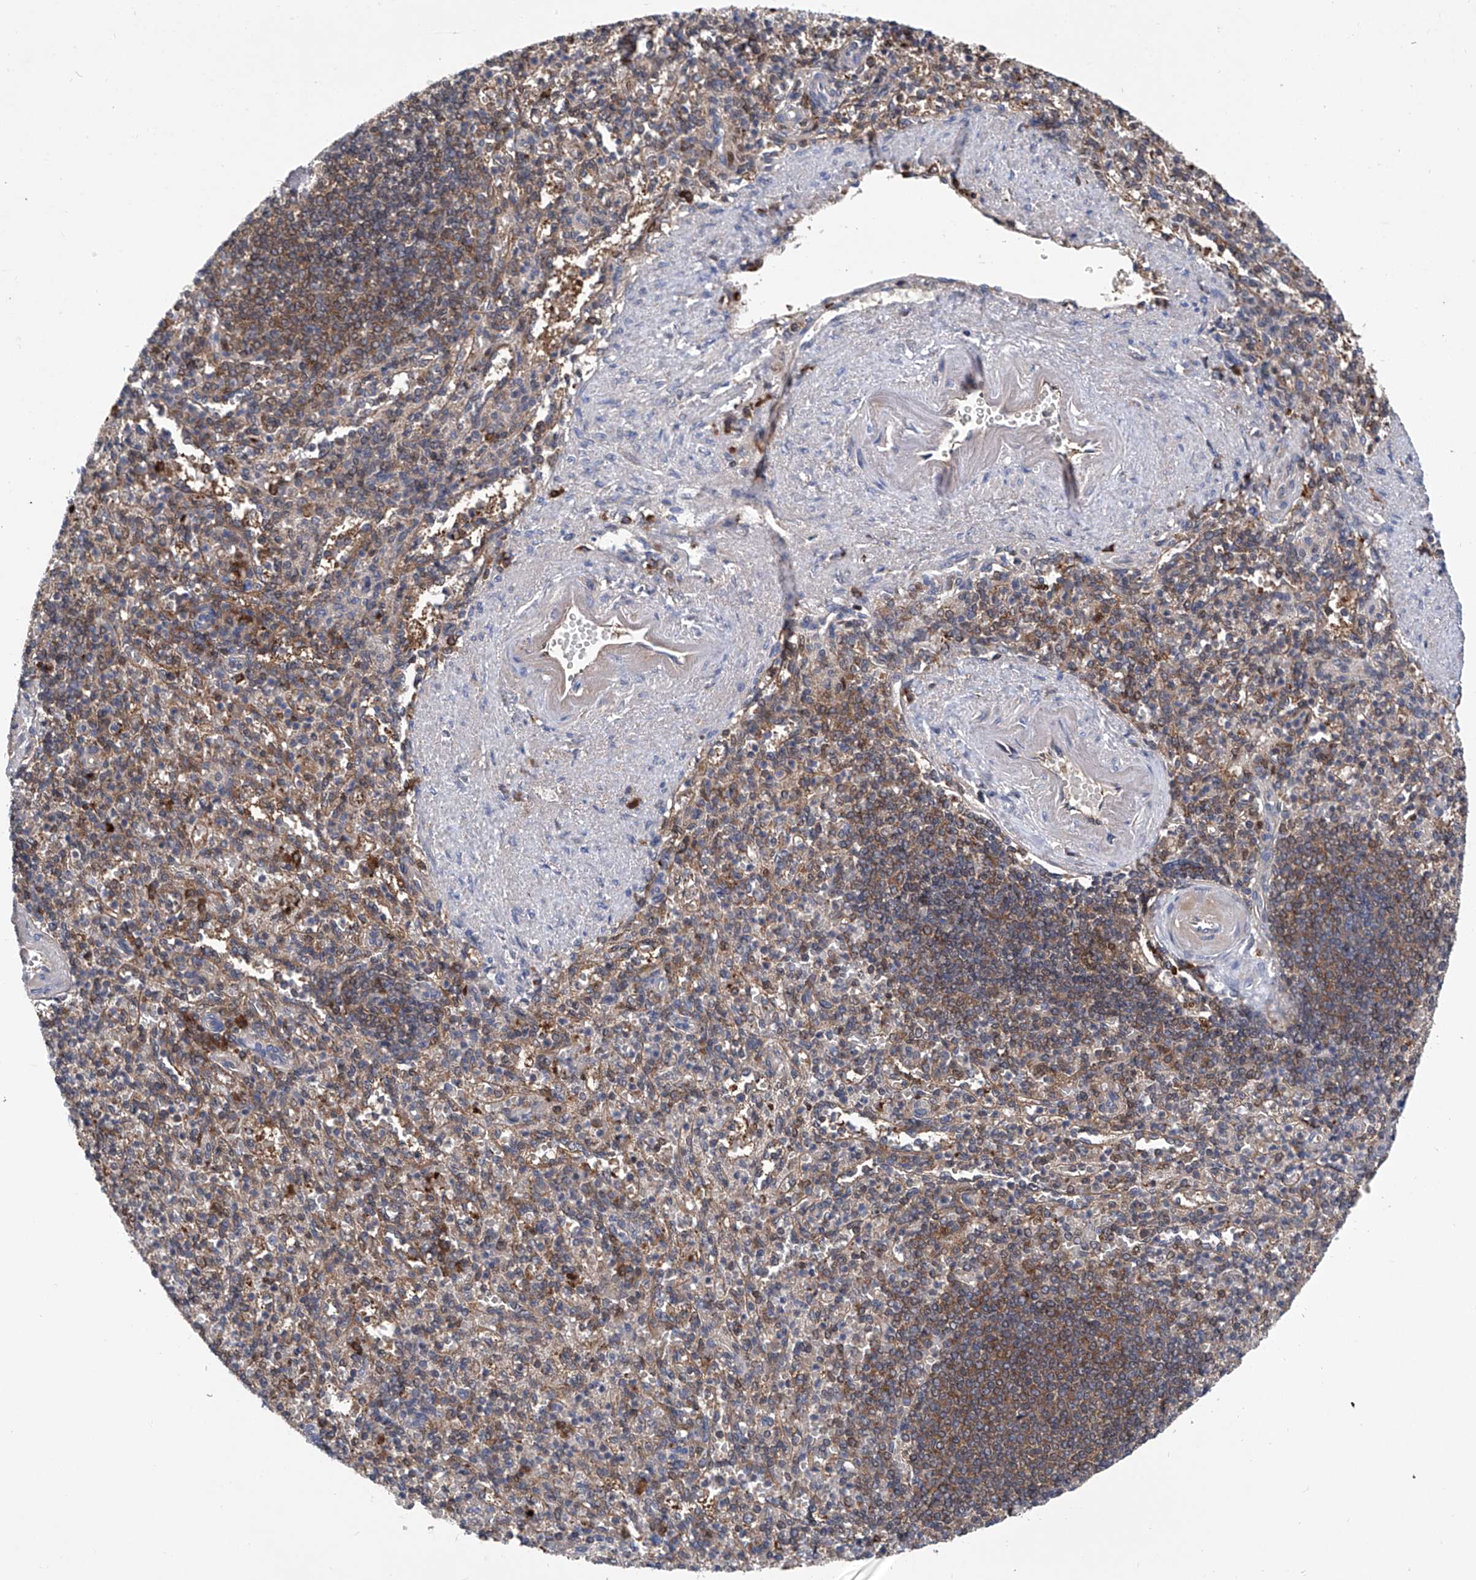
{"staining": {"intensity": "moderate", "quantity": "25%-75%", "location": "cytoplasmic/membranous"}, "tissue": "spleen", "cell_type": "Cells in red pulp", "image_type": "normal", "snomed": [{"axis": "morphology", "description": "Normal tissue, NOS"}, {"axis": "topography", "description": "Spleen"}], "caption": "Immunohistochemistry (IHC) of unremarkable spleen shows medium levels of moderate cytoplasmic/membranous positivity in approximately 25%-75% of cells in red pulp. (brown staining indicates protein expression, while blue staining denotes nuclei).", "gene": "ASCC3", "patient": {"sex": "female", "age": 74}}